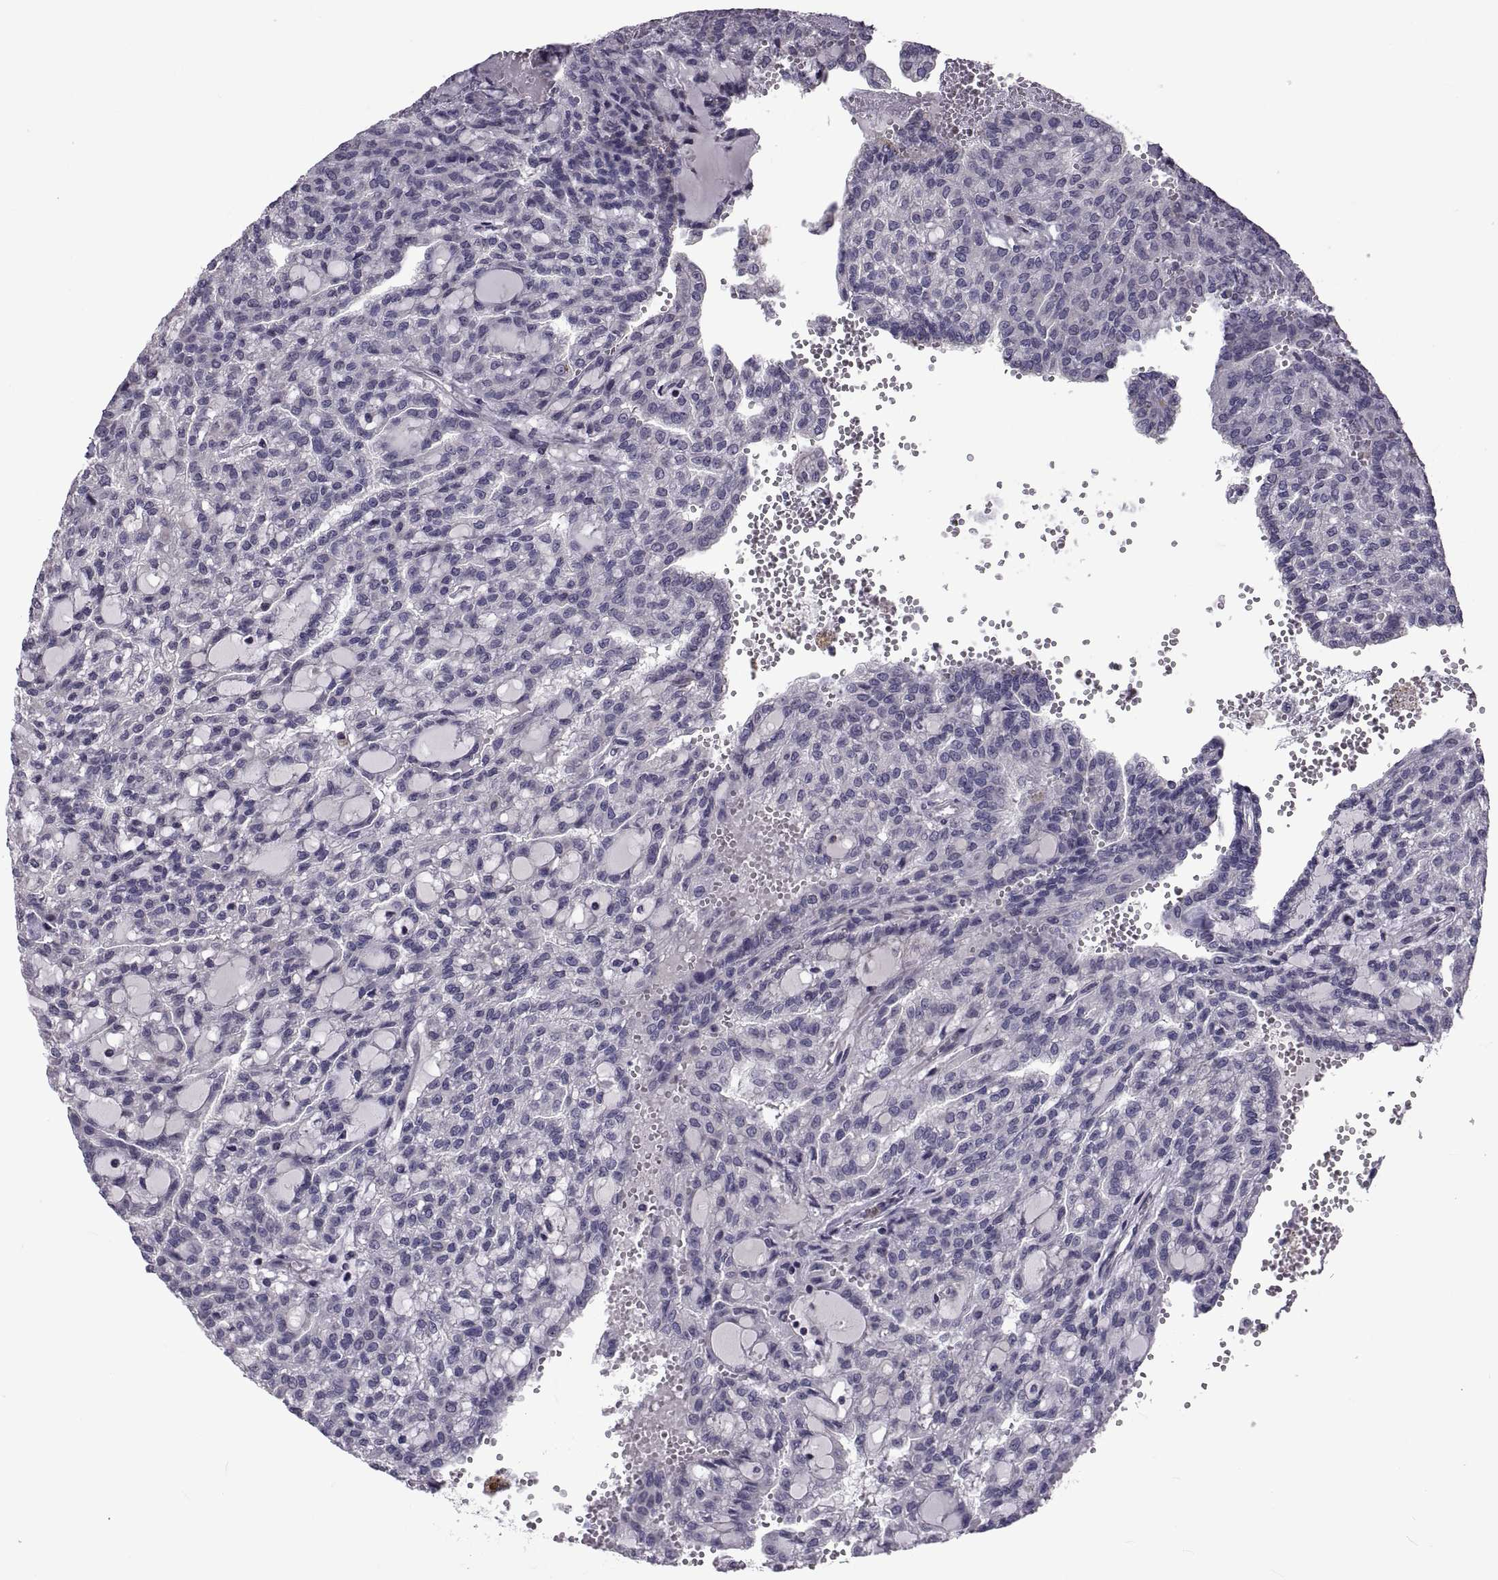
{"staining": {"intensity": "negative", "quantity": "none", "location": "none"}, "tissue": "renal cancer", "cell_type": "Tumor cells", "image_type": "cancer", "snomed": [{"axis": "morphology", "description": "Adenocarcinoma, NOS"}, {"axis": "topography", "description": "Kidney"}], "caption": "A micrograph of renal cancer stained for a protein displays no brown staining in tumor cells. Brightfield microscopy of immunohistochemistry (IHC) stained with DAB (brown) and hematoxylin (blue), captured at high magnification.", "gene": "NPTX2", "patient": {"sex": "male", "age": 63}}